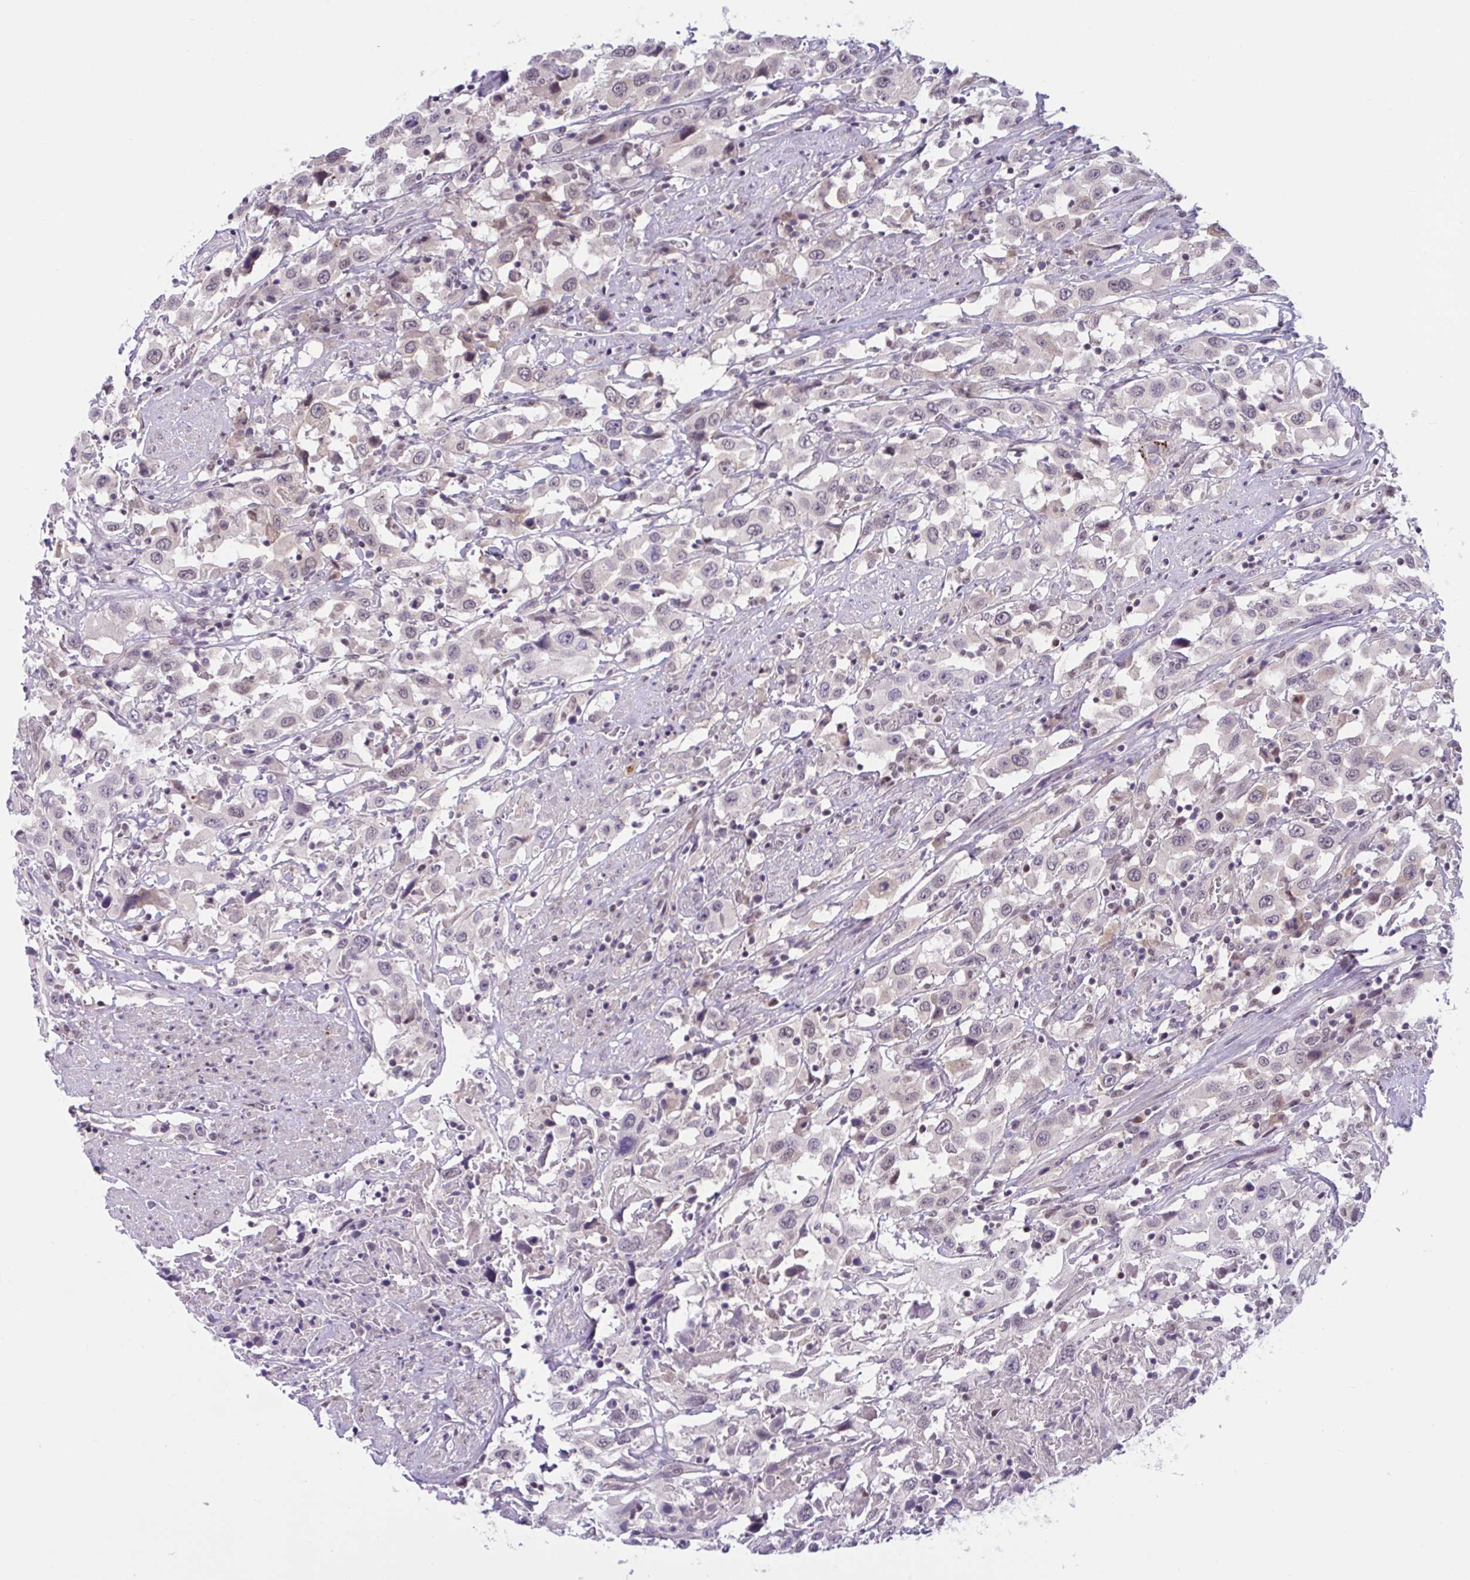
{"staining": {"intensity": "weak", "quantity": "<25%", "location": "cytoplasmic/membranous"}, "tissue": "urothelial cancer", "cell_type": "Tumor cells", "image_type": "cancer", "snomed": [{"axis": "morphology", "description": "Urothelial carcinoma, High grade"}, {"axis": "topography", "description": "Urinary bladder"}], "caption": "Immunohistochemistry (IHC) photomicrograph of urothelial carcinoma (high-grade) stained for a protein (brown), which reveals no staining in tumor cells.", "gene": "TTC7B", "patient": {"sex": "male", "age": 61}}